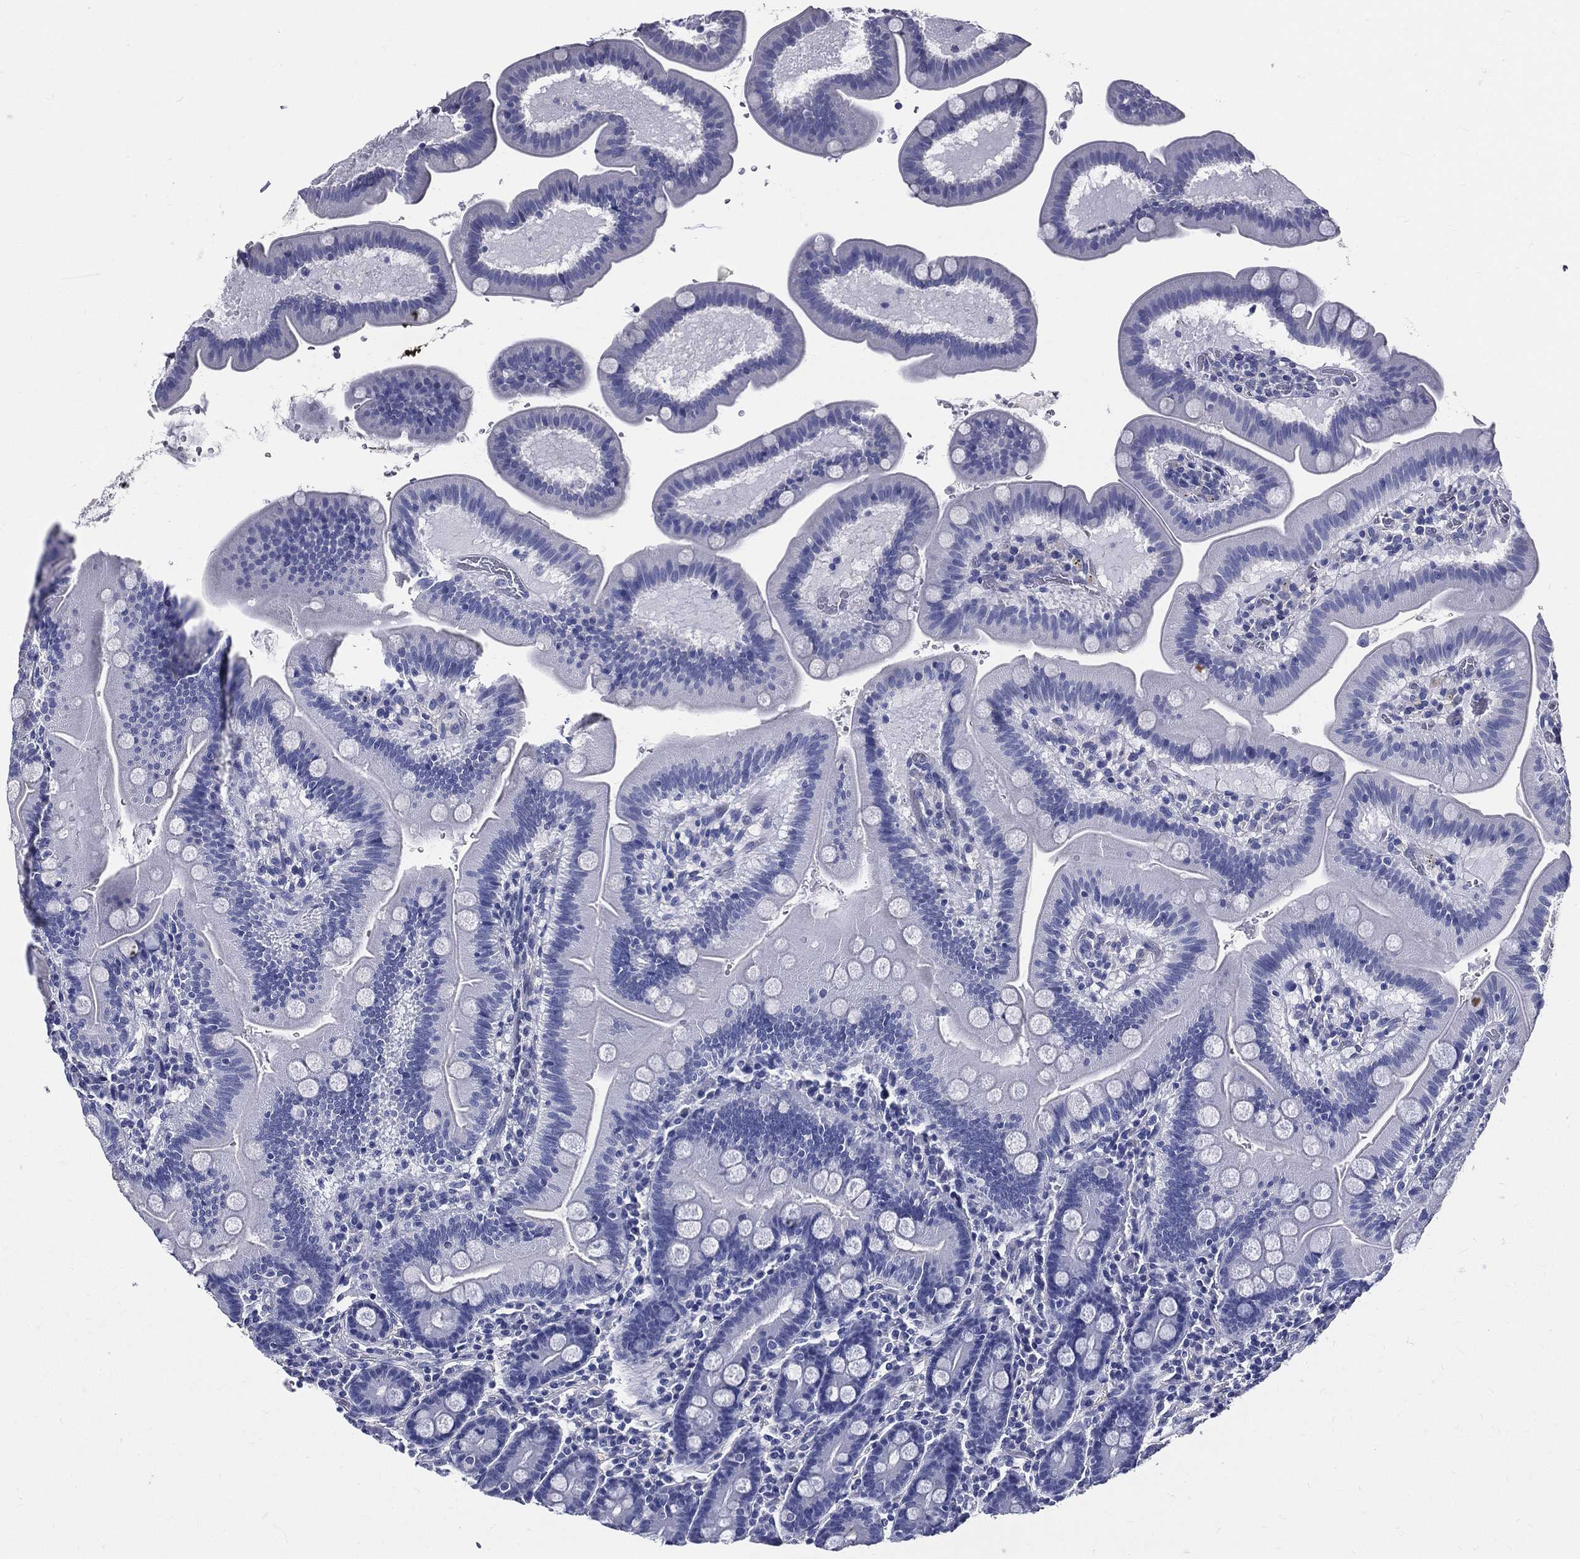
{"staining": {"intensity": "negative", "quantity": "none", "location": "none"}, "tissue": "duodenum", "cell_type": "Glandular cells", "image_type": "normal", "snomed": [{"axis": "morphology", "description": "Normal tissue, NOS"}, {"axis": "topography", "description": "Duodenum"}], "caption": "A high-resolution image shows IHC staining of unremarkable duodenum, which demonstrates no significant staining in glandular cells.", "gene": "DPYS", "patient": {"sex": "male", "age": 59}}